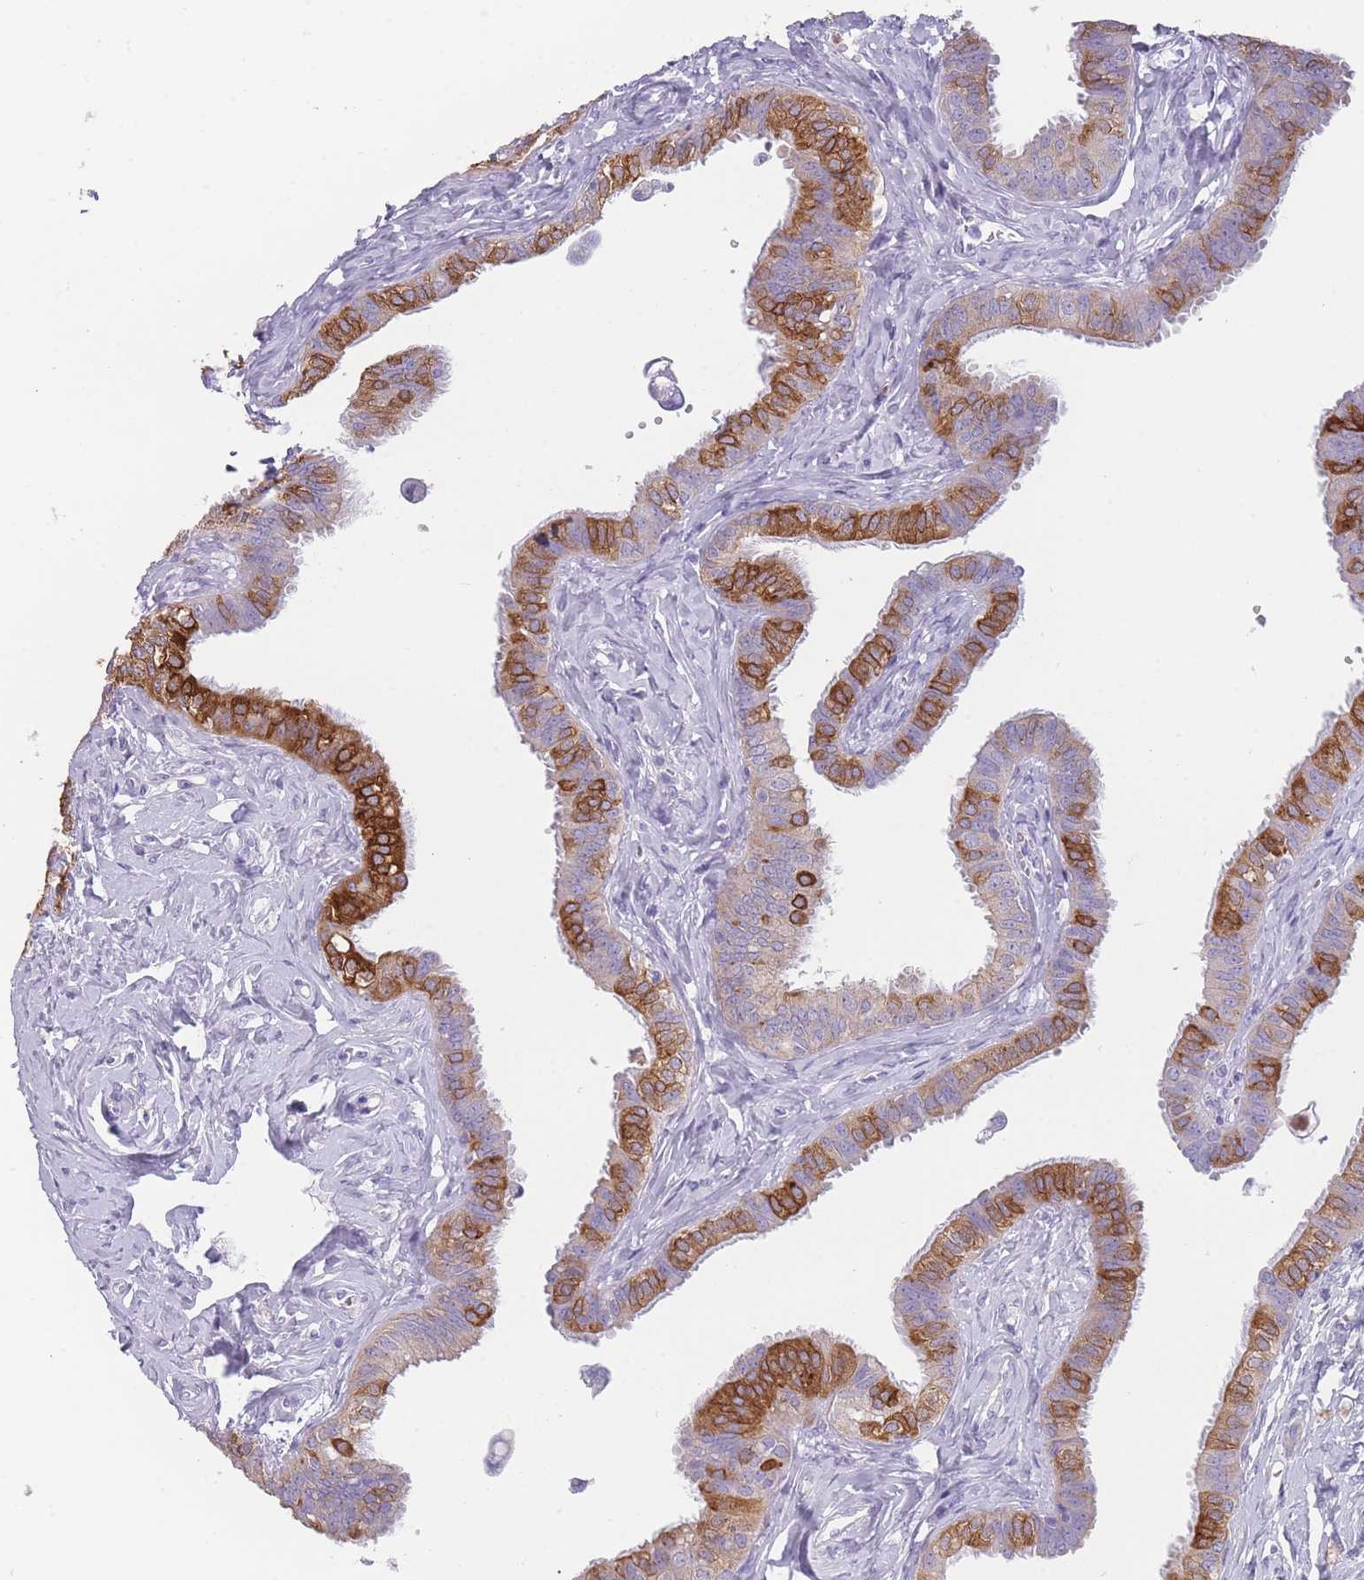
{"staining": {"intensity": "strong", "quantity": "25%-75%", "location": "cytoplasmic/membranous"}, "tissue": "fallopian tube", "cell_type": "Glandular cells", "image_type": "normal", "snomed": [{"axis": "morphology", "description": "Normal tissue, NOS"}, {"axis": "morphology", "description": "Carcinoma, NOS"}, {"axis": "topography", "description": "Fallopian tube"}, {"axis": "topography", "description": "Ovary"}], "caption": "This is an image of immunohistochemistry staining of benign fallopian tube, which shows strong positivity in the cytoplasmic/membranous of glandular cells.", "gene": "ZNF627", "patient": {"sex": "female", "age": 59}}